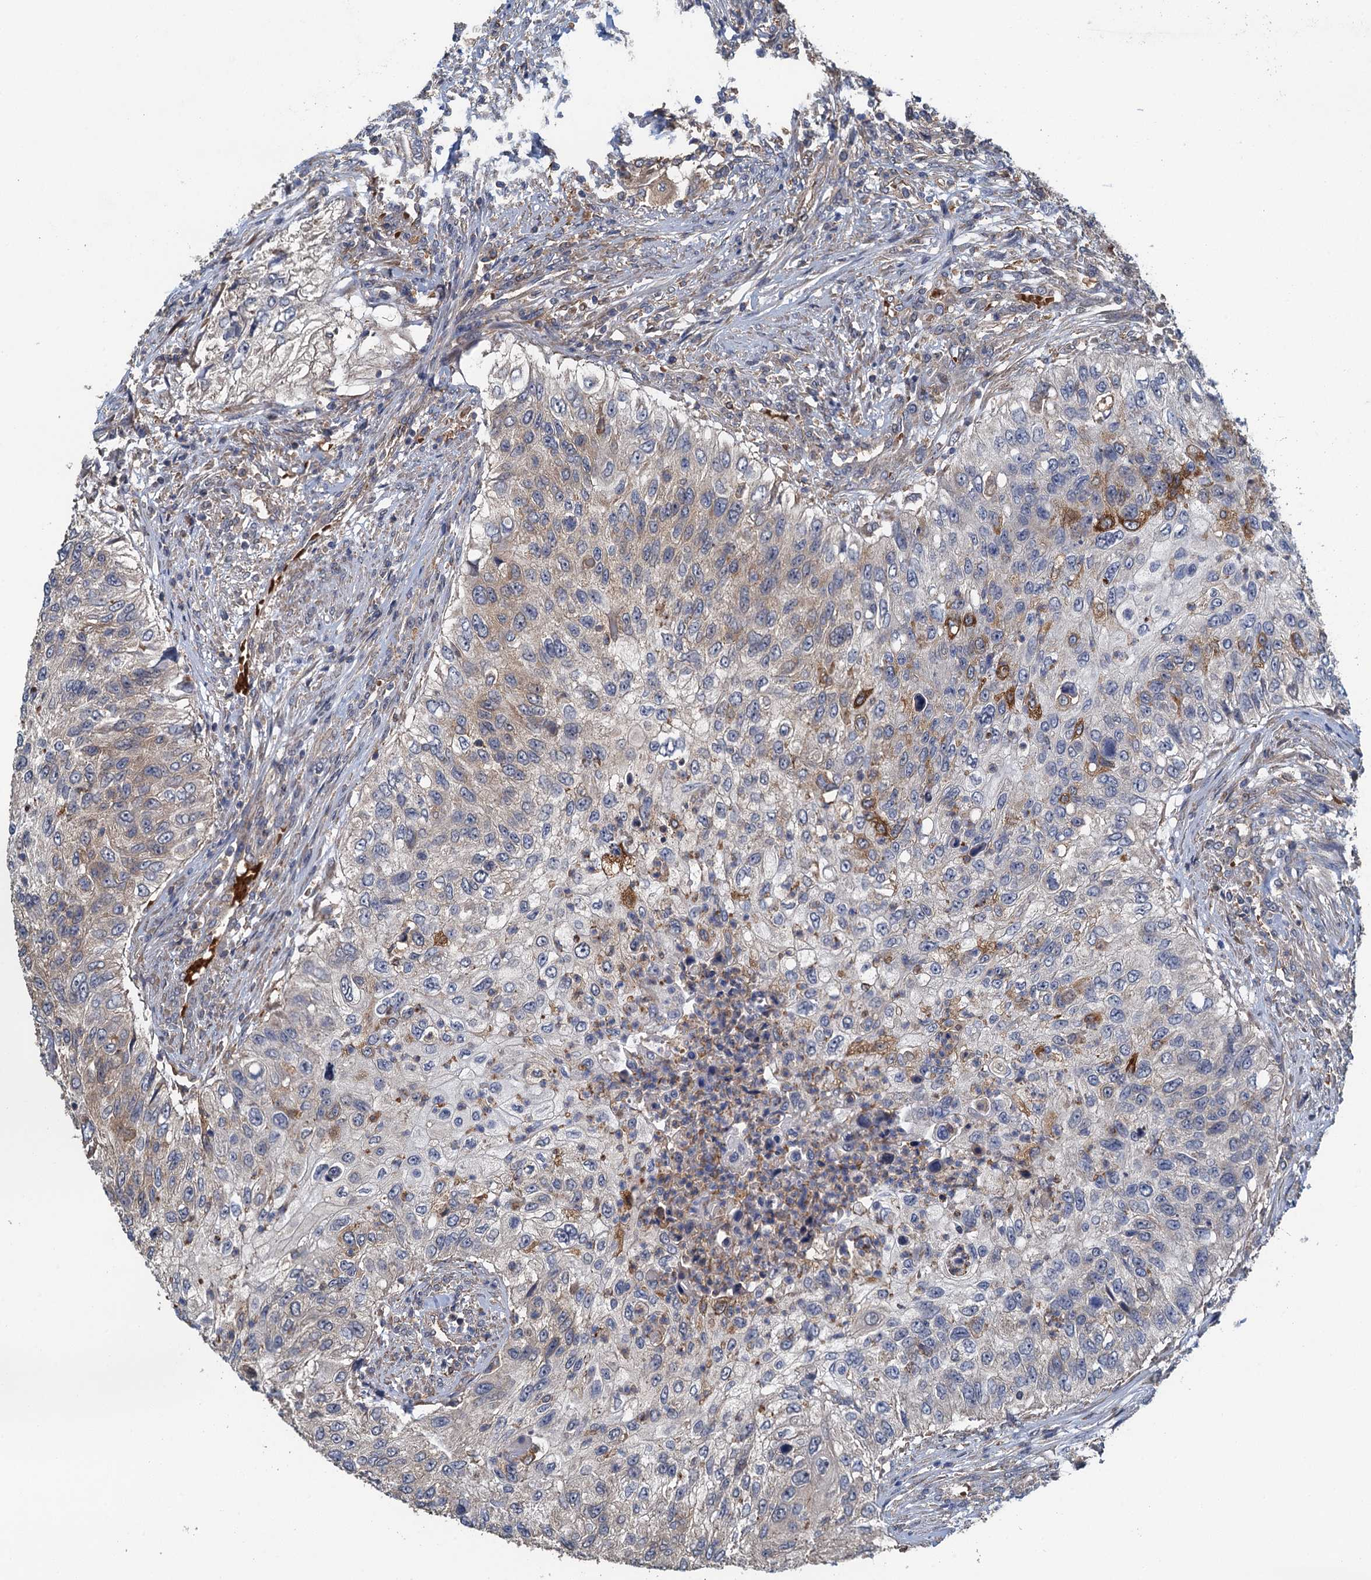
{"staining": {"intensity": "moderate", "quantity": "<25%", "location": "cytoplasmic/membranous"}, "tissue": "urothelial cancer", "cell_type": "Tumor cells", "image_type": "cancer", "snomed": [{"axis": "morphology", "description": "Urothelial carcinoma, High grade"}, {"axis": "topography", "description": "Urinary bladder"}], "caption": "A low amount of moderate cytoplasmic/membranous expression is seen in approximately <25% of tumor cells in urothelial cancer tissue.", "gene": "RSAD2", "patient": {"sex": "female", "age": 60}}